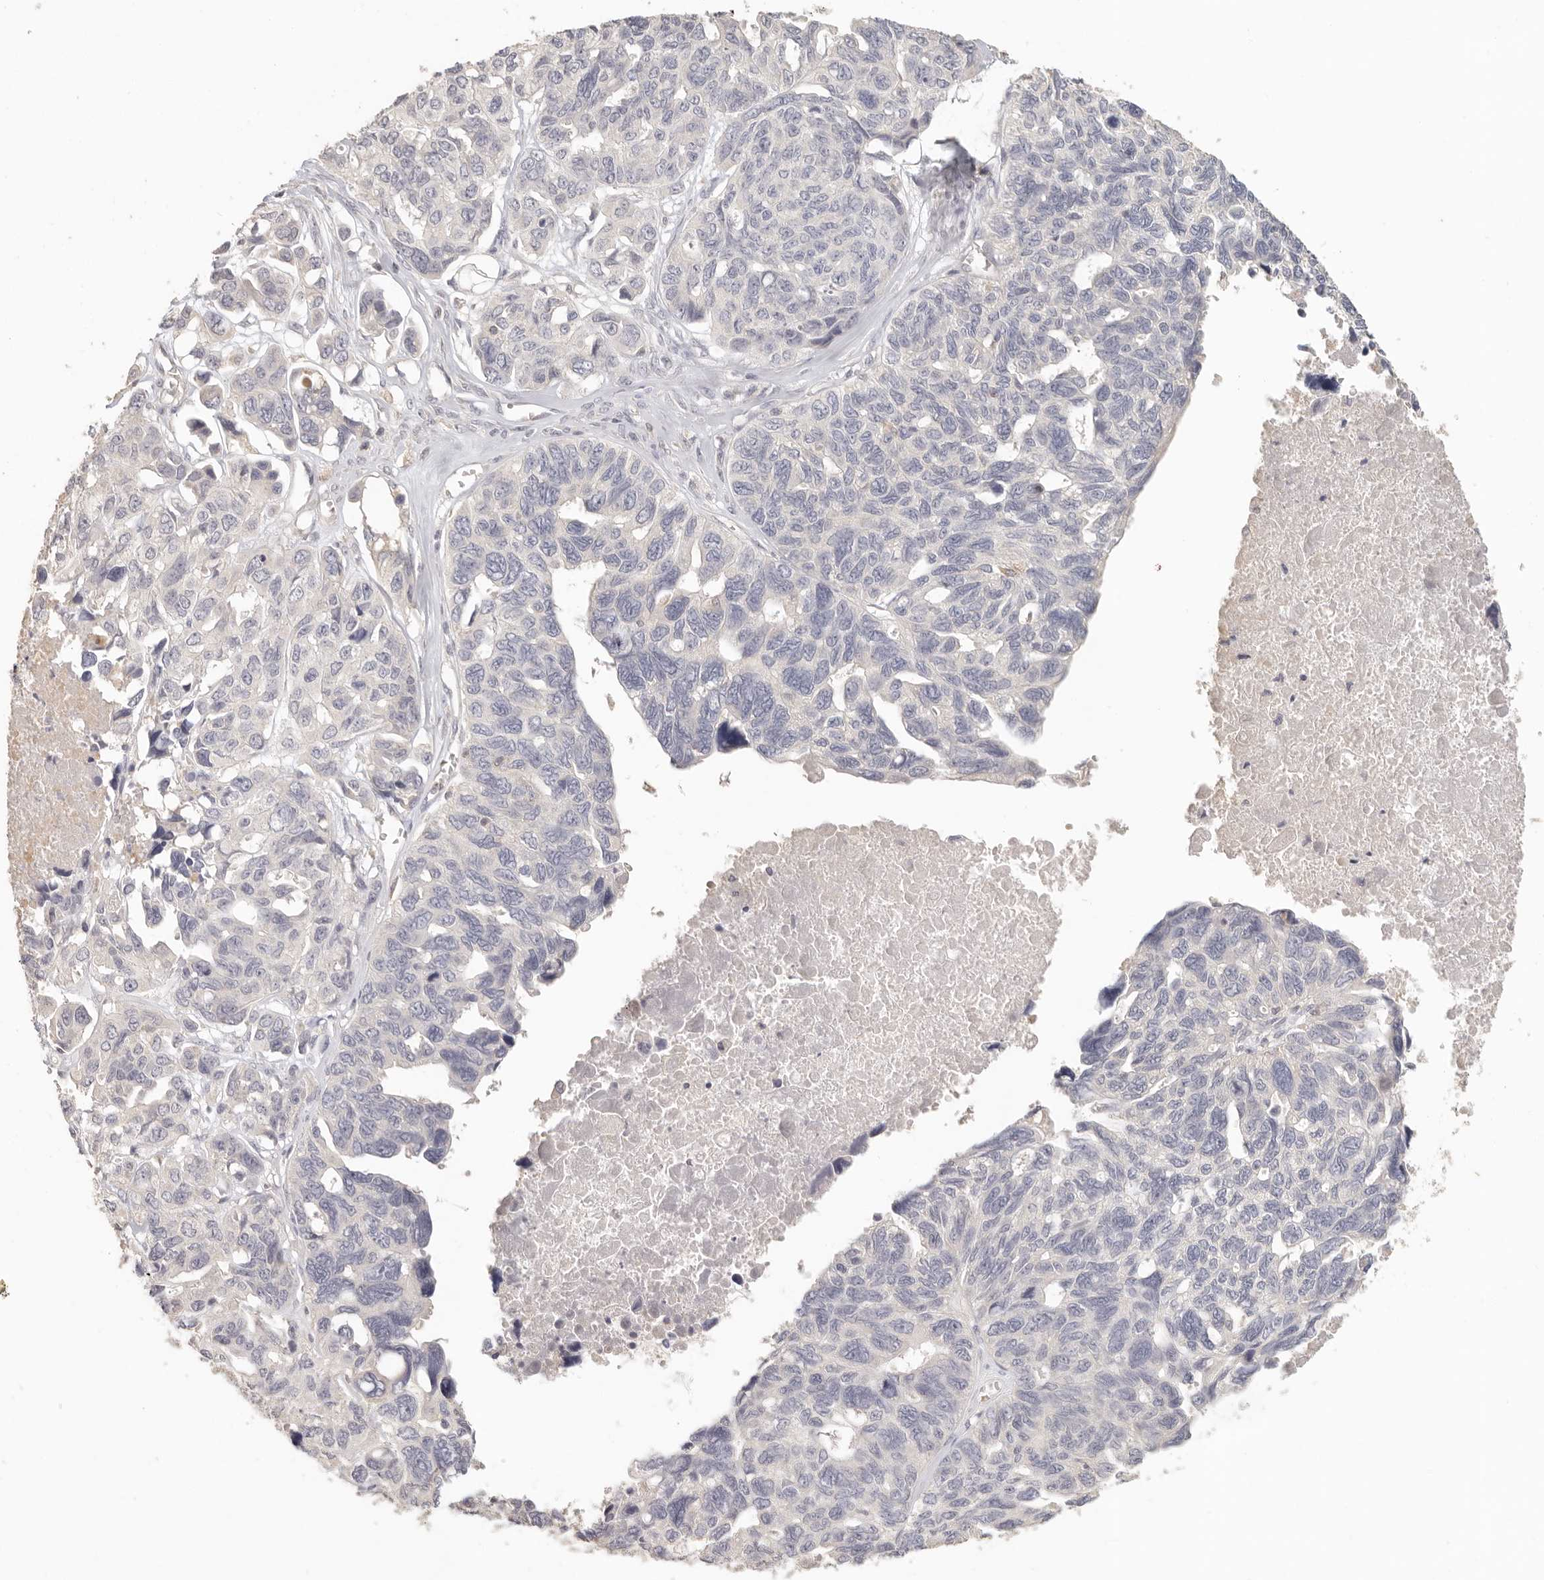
{"staining": {"intensity": "negative", "quantity": "none", "location": "none"}, "tissue": "ovarian cancer", "cell_type": "Tumor cells", "image_type": "cancer", "snomed": [{"axis": "morphology", "description": "Cystadenocarcinoma, serous, NOS"}, {"axis": "topography", "description": "Ovary"}], "caption": "Immunohistochemical staining of serous cystadenocarcinoma (ovarian) shows no significant positivity in tumor cells.", "gene": "CSK", "patient": {"sex": "female", "age": 79}}